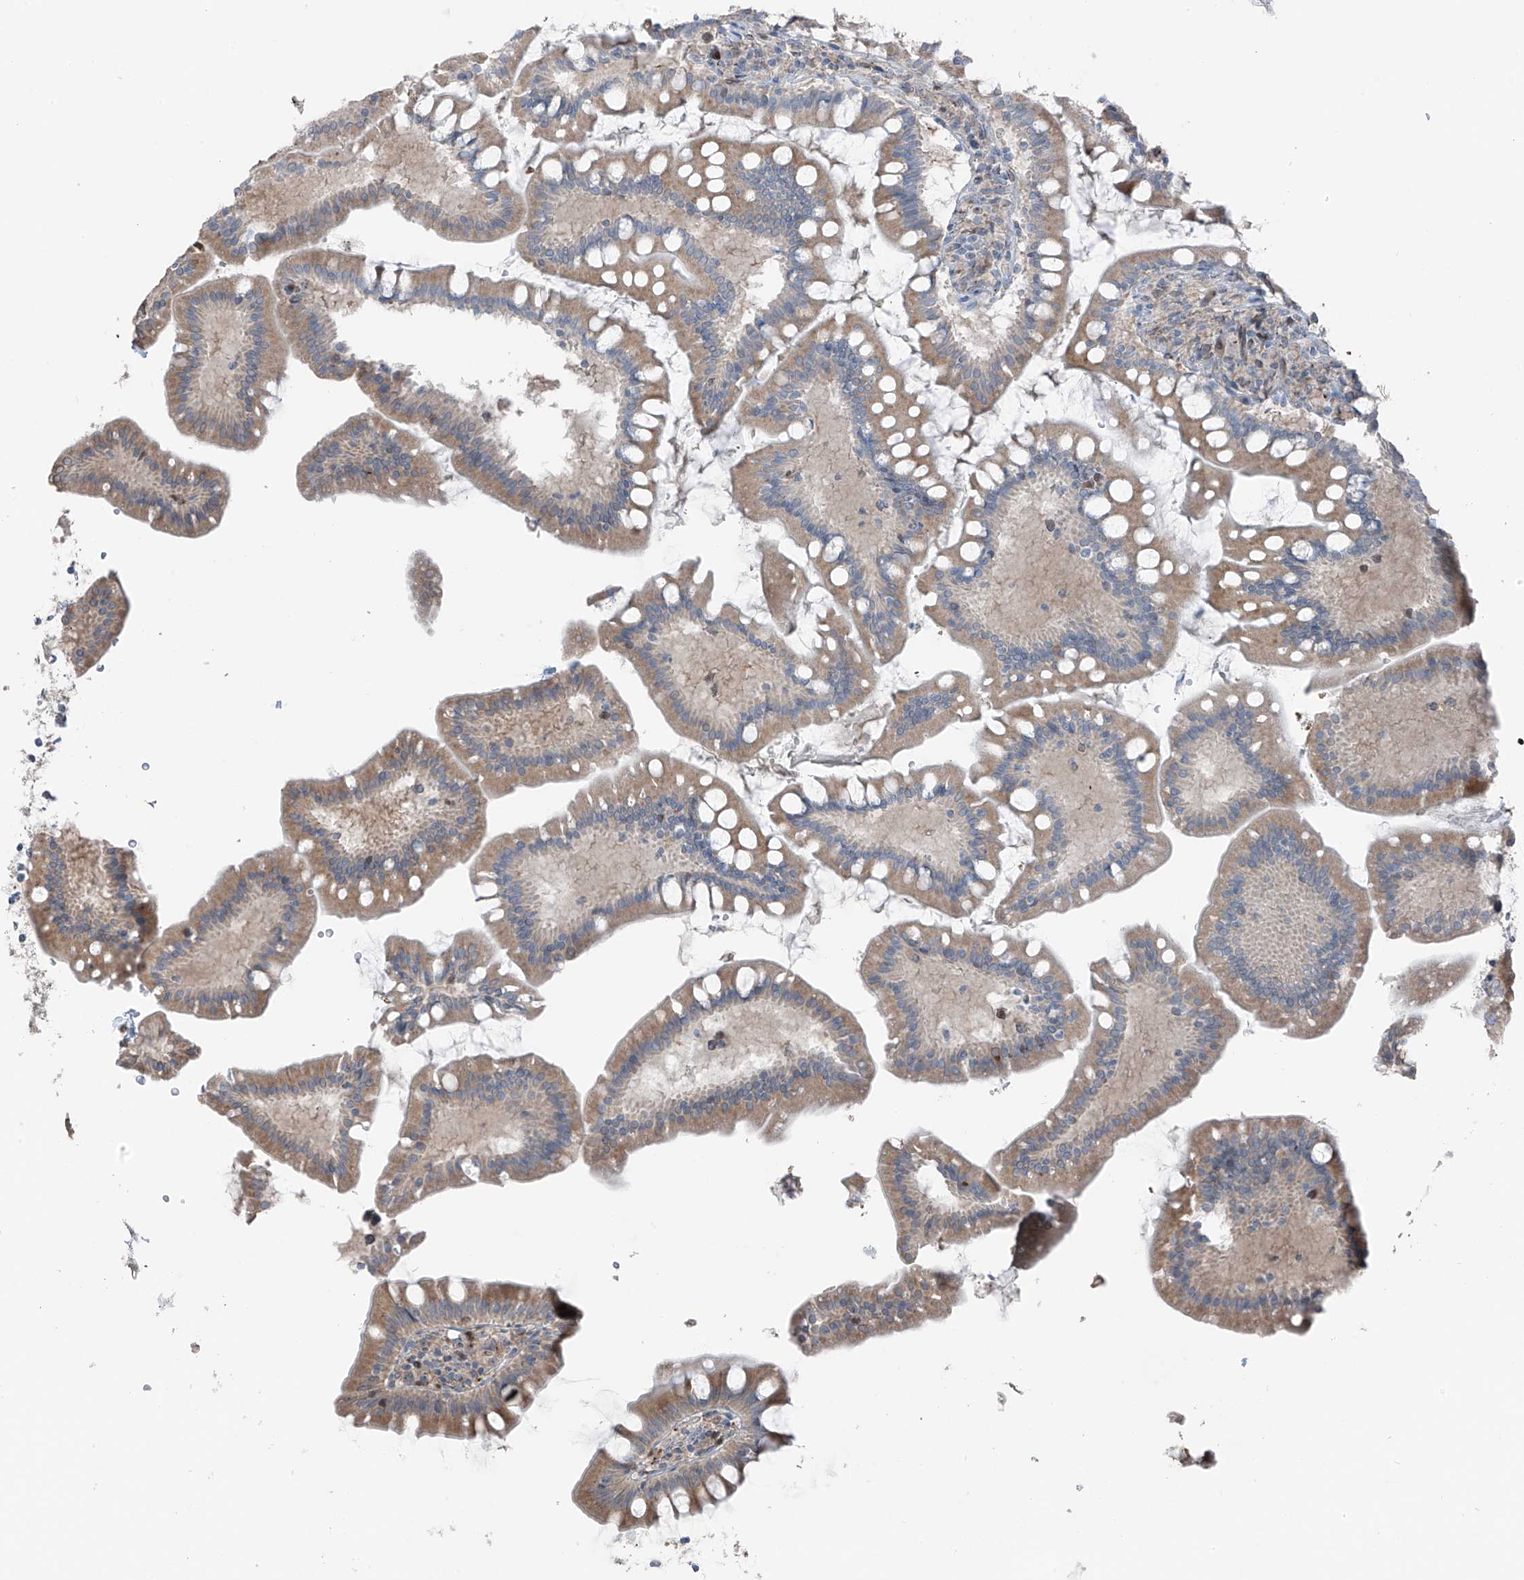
{"staining": {"intensity": "moderate", "quantity": ">75%", "location": "cytoplasmic/membranous"}, "tissue": "small intestine", "cell_type": "Glandular cells", "image_type": "normal", "snomed": [{"axis": "morphology", "description": "Normal tissue, NOS"}, {"axis": "topography", "description": "Small intestine"}], "caption": "Protein expression analysis of benign small intestine shows moderate cytoplasmic/membranous positivity in approximately >75% of glandular cells. The protein of interest is shown in brown color, while the nuclei are stained blue.", "gene": "ERLEC1", "patient": {"sex": "male", "age": 7}}